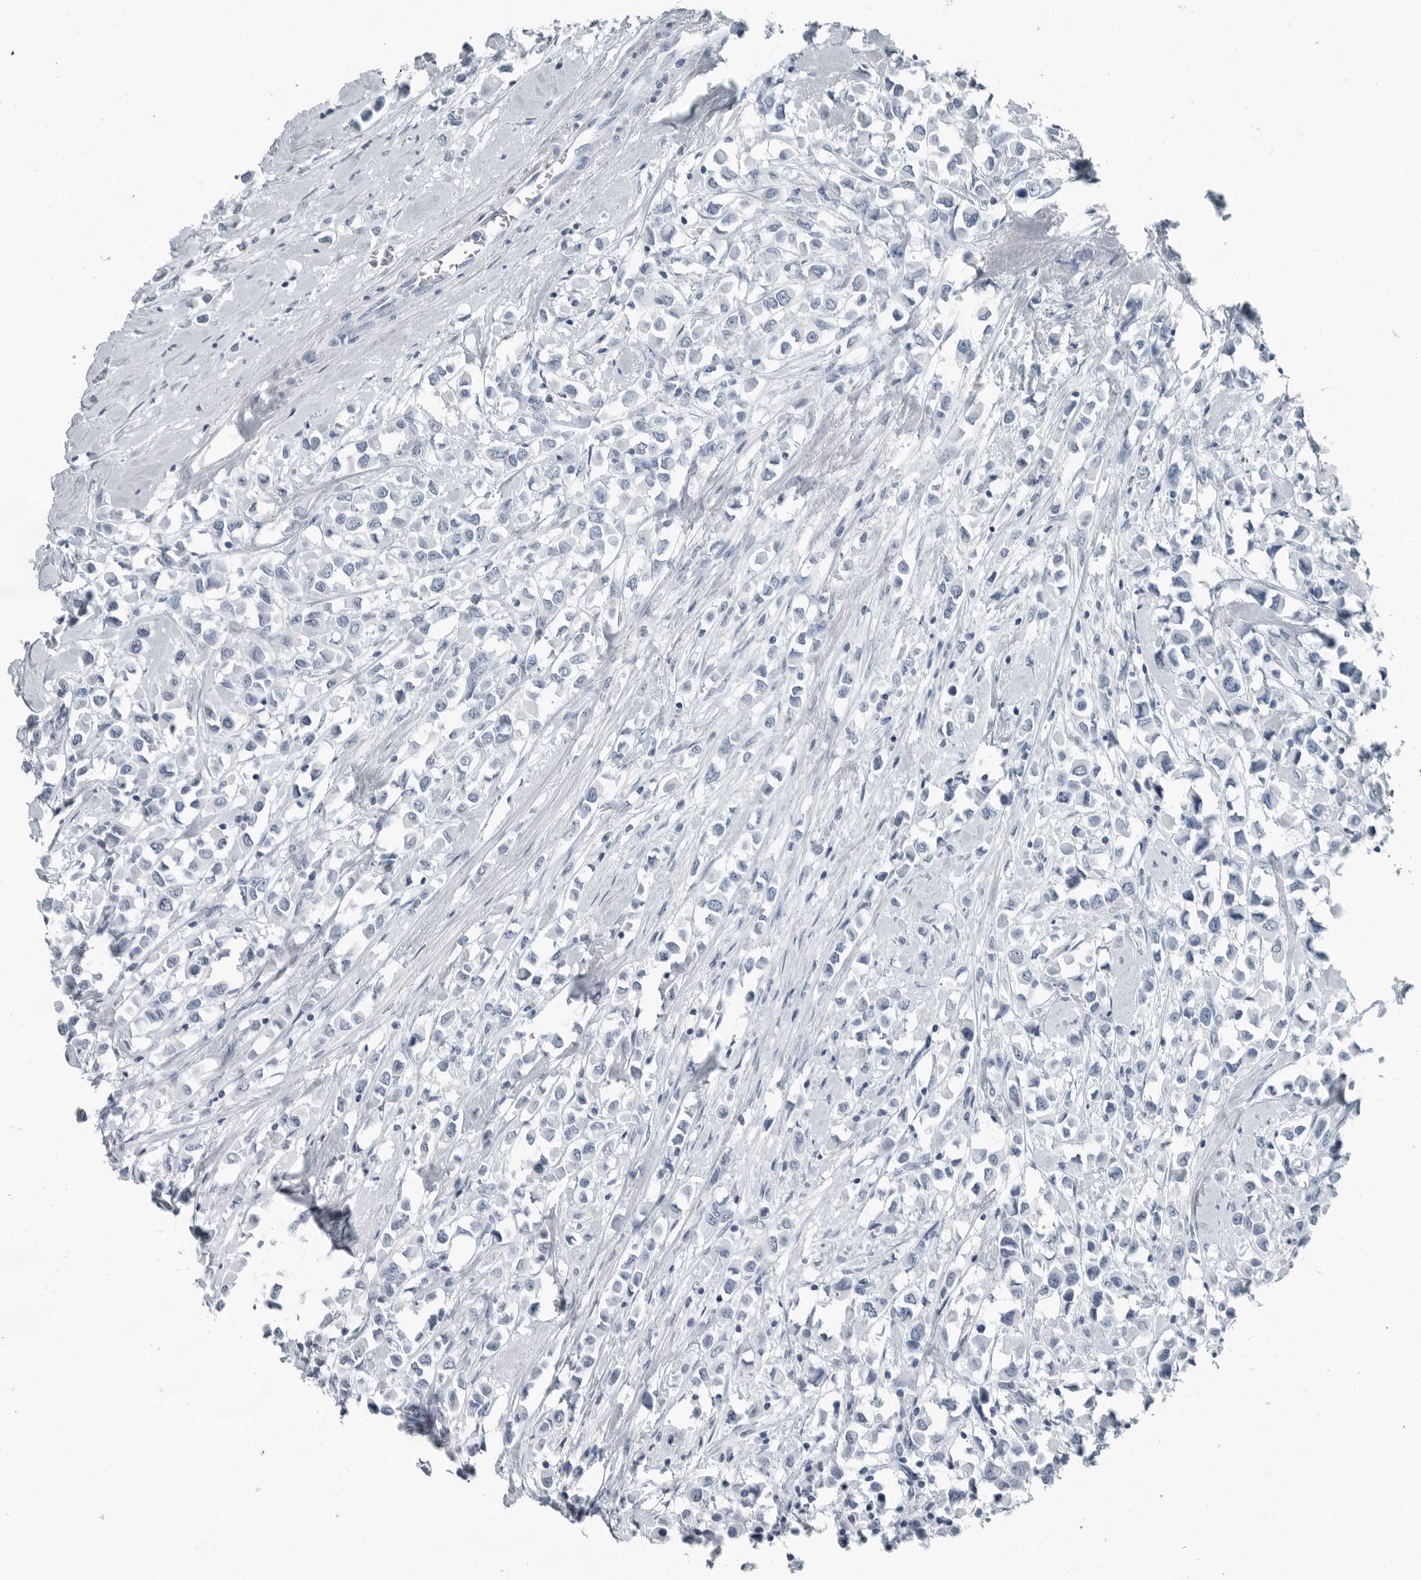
{"staining": {"intensity": "negative", "quantity": "none", "location": "none"}, "tissue": "breast cancer", "cell_type": "Tumor cells", "image_type": "cancer", "snomed": [{"axis": "morphology", "description": "Duct carcinoma"}, {"axis": "topography", "description": "Breast"}], "caption": "This is an IHC histopathology image of breast cancer. There is no expression in tumor cells.", "gene": "FABP6", "patient": {"sex": "female", "age": 61}}